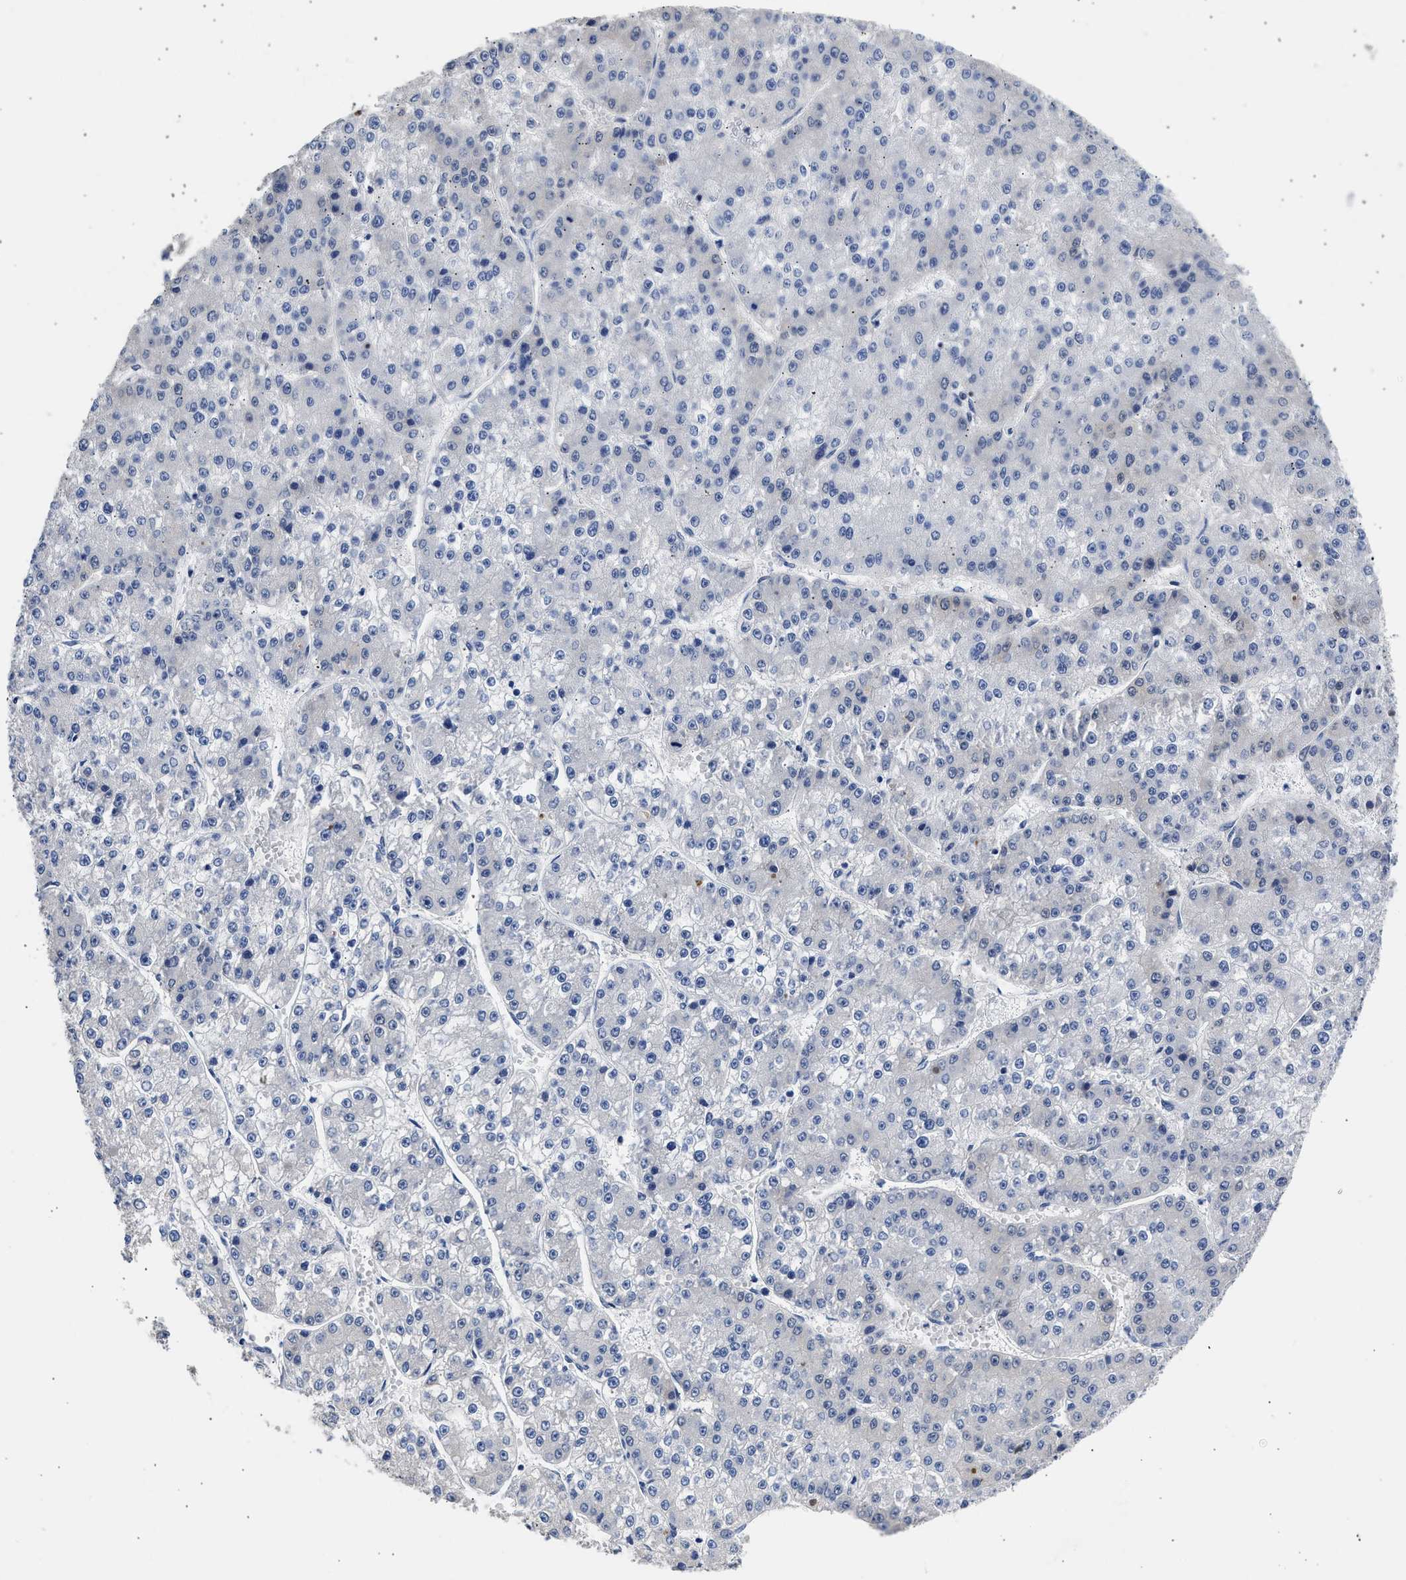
{"staining": {"intensity": "negative", "quantity": "none", "location": "none"}, "tissue": "liver cancer", "cell_type": "Tumor cells", "image_type": "cancer", "snomed": [{"axis": "morphology", "description": "Carcinoma, Hepatocellular, NOS"}, {"axis": "topography", "description": "Liver"}], "caption": "DAB (3,3'-diaminobenzidine) immunohistochemical staining of liver cancer (hepatocellular carcinoma) reveals no significant expression in tumor cells.", "gene": "XPO5", "patient": {"sex": "female", "age": 73}}